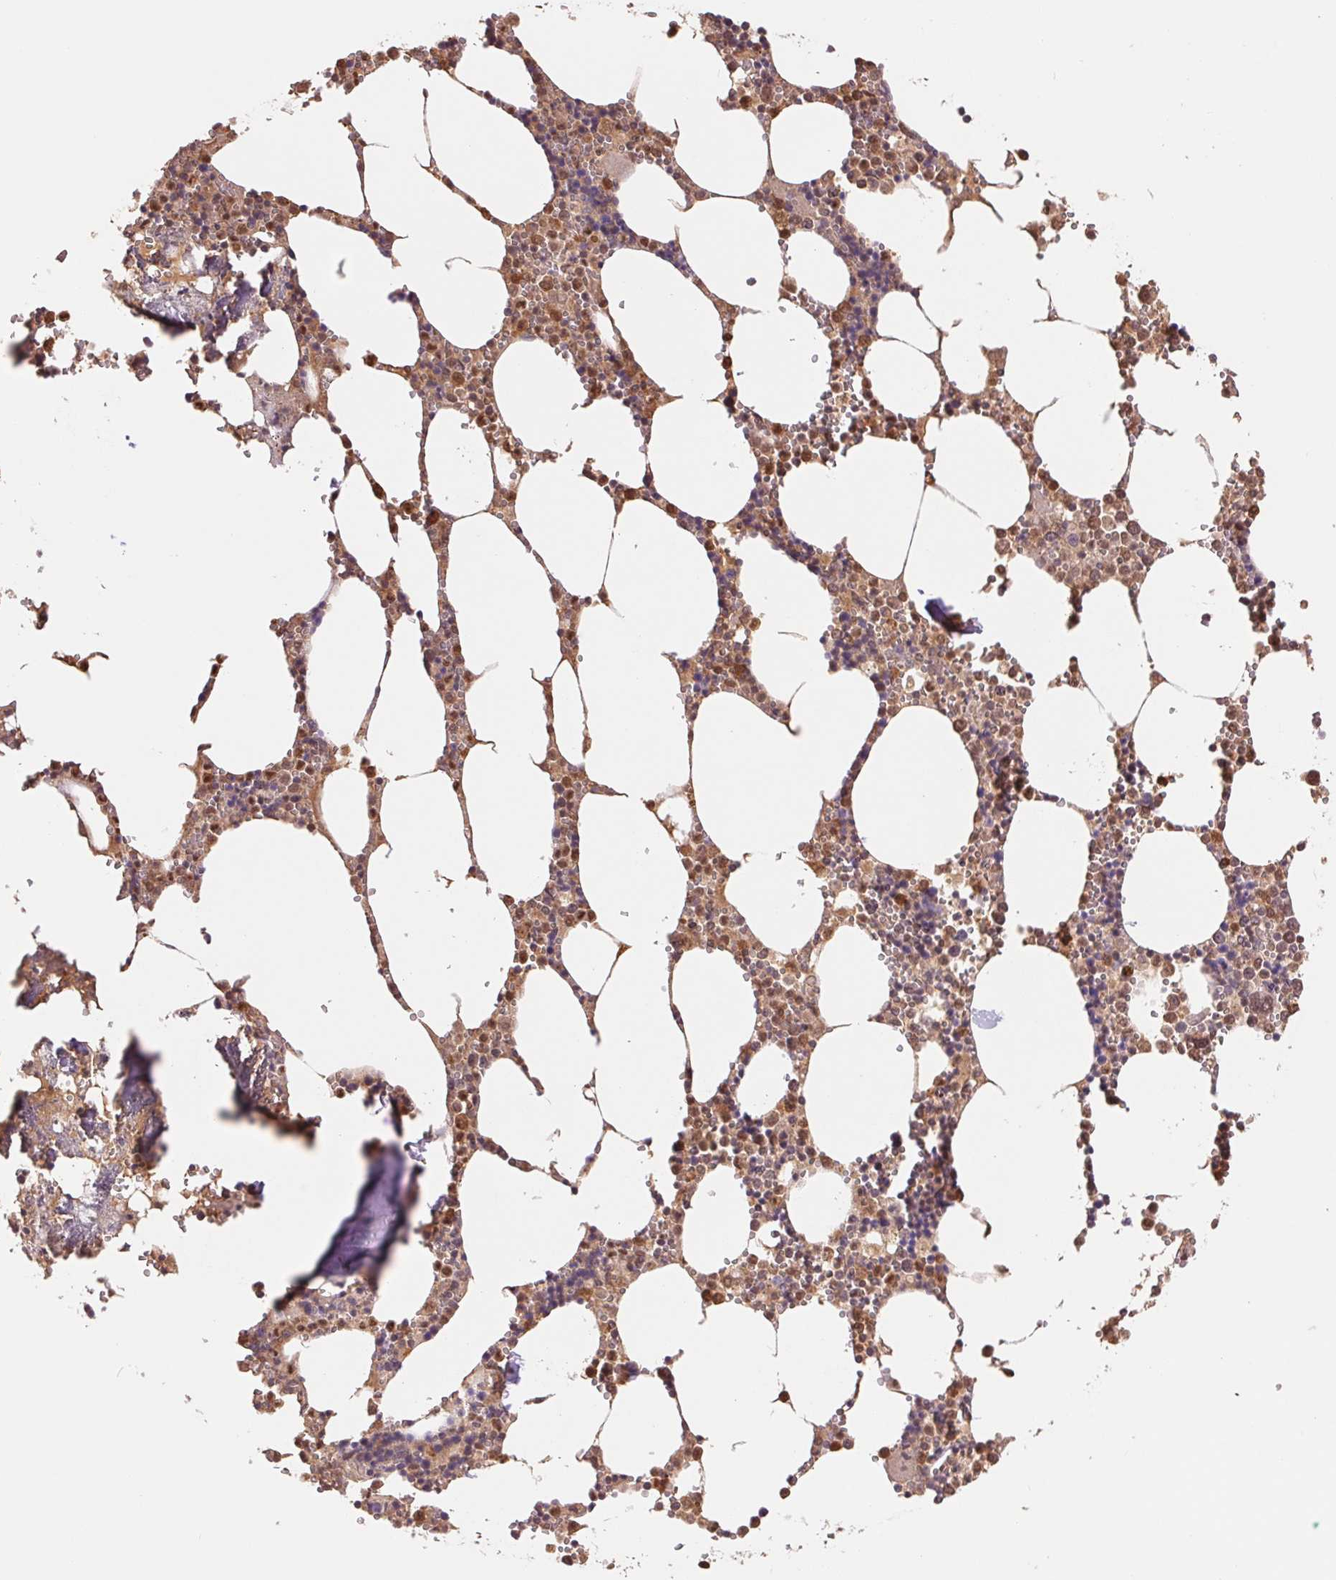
{"staining": {"intensity": "moderate", "quantity": "25%-75%", "location": "cytoplasmic/membranous,nuclear"}, "tissue": "bone marrow", "cell_type": "Hematopoietic cells", "image_type": "normal", "snomed": [{"axis": "morphology", "description": "Normal tissue, NOS"}, {"axis": "topography", "description": "Bone marrow"}], "caption": "IHC image of benign bone marrow: bone marrow stained using IHC shows medium levels of moderate protein expression localized specifically in the cytoplasmic/membranous,nuclear of hematopoietic cells, appearing as a cytoplasmic/membranous,nuclear brown color.", "gene": "CDC123", "patient": {"sex": "male", "age": 54}}